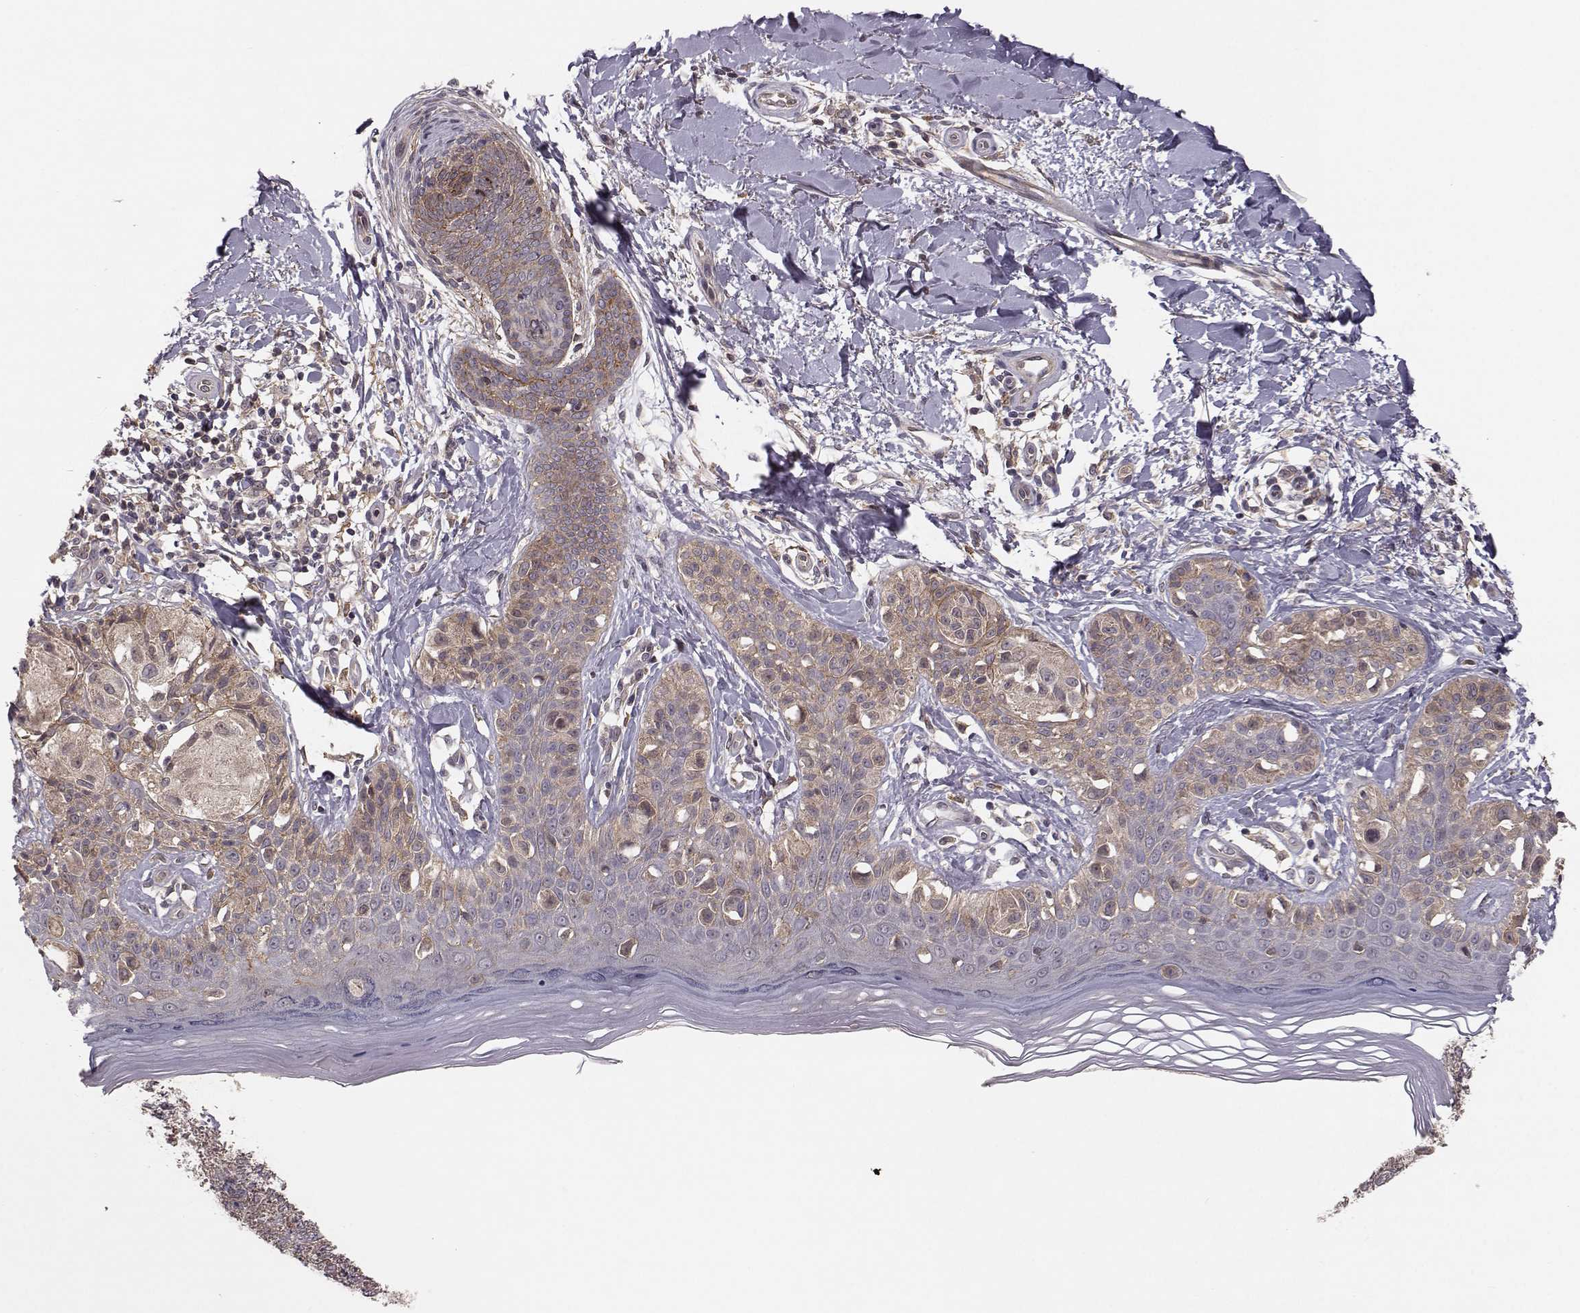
{"staining": {"intensity": "weak", "quantity": "25%-75%", "location": "cytoplasmic/membranous"}, "tissue": "melanoma", "cell_type": "Tumor cells", "image_type": "cancer", "snomed": [{"axis": "morphology", "description": "Malignant melanoma, NOS"}, {"axis": "topography", "description": "Skin"}], "caption": "Tumor cells show low levels of weak cytoplasmic/membranous positivity in approximately 25%-75% of cells in human melanoma.", "gene": "PLEKHG3", "patient": {"sex": "female", "age": 73}}